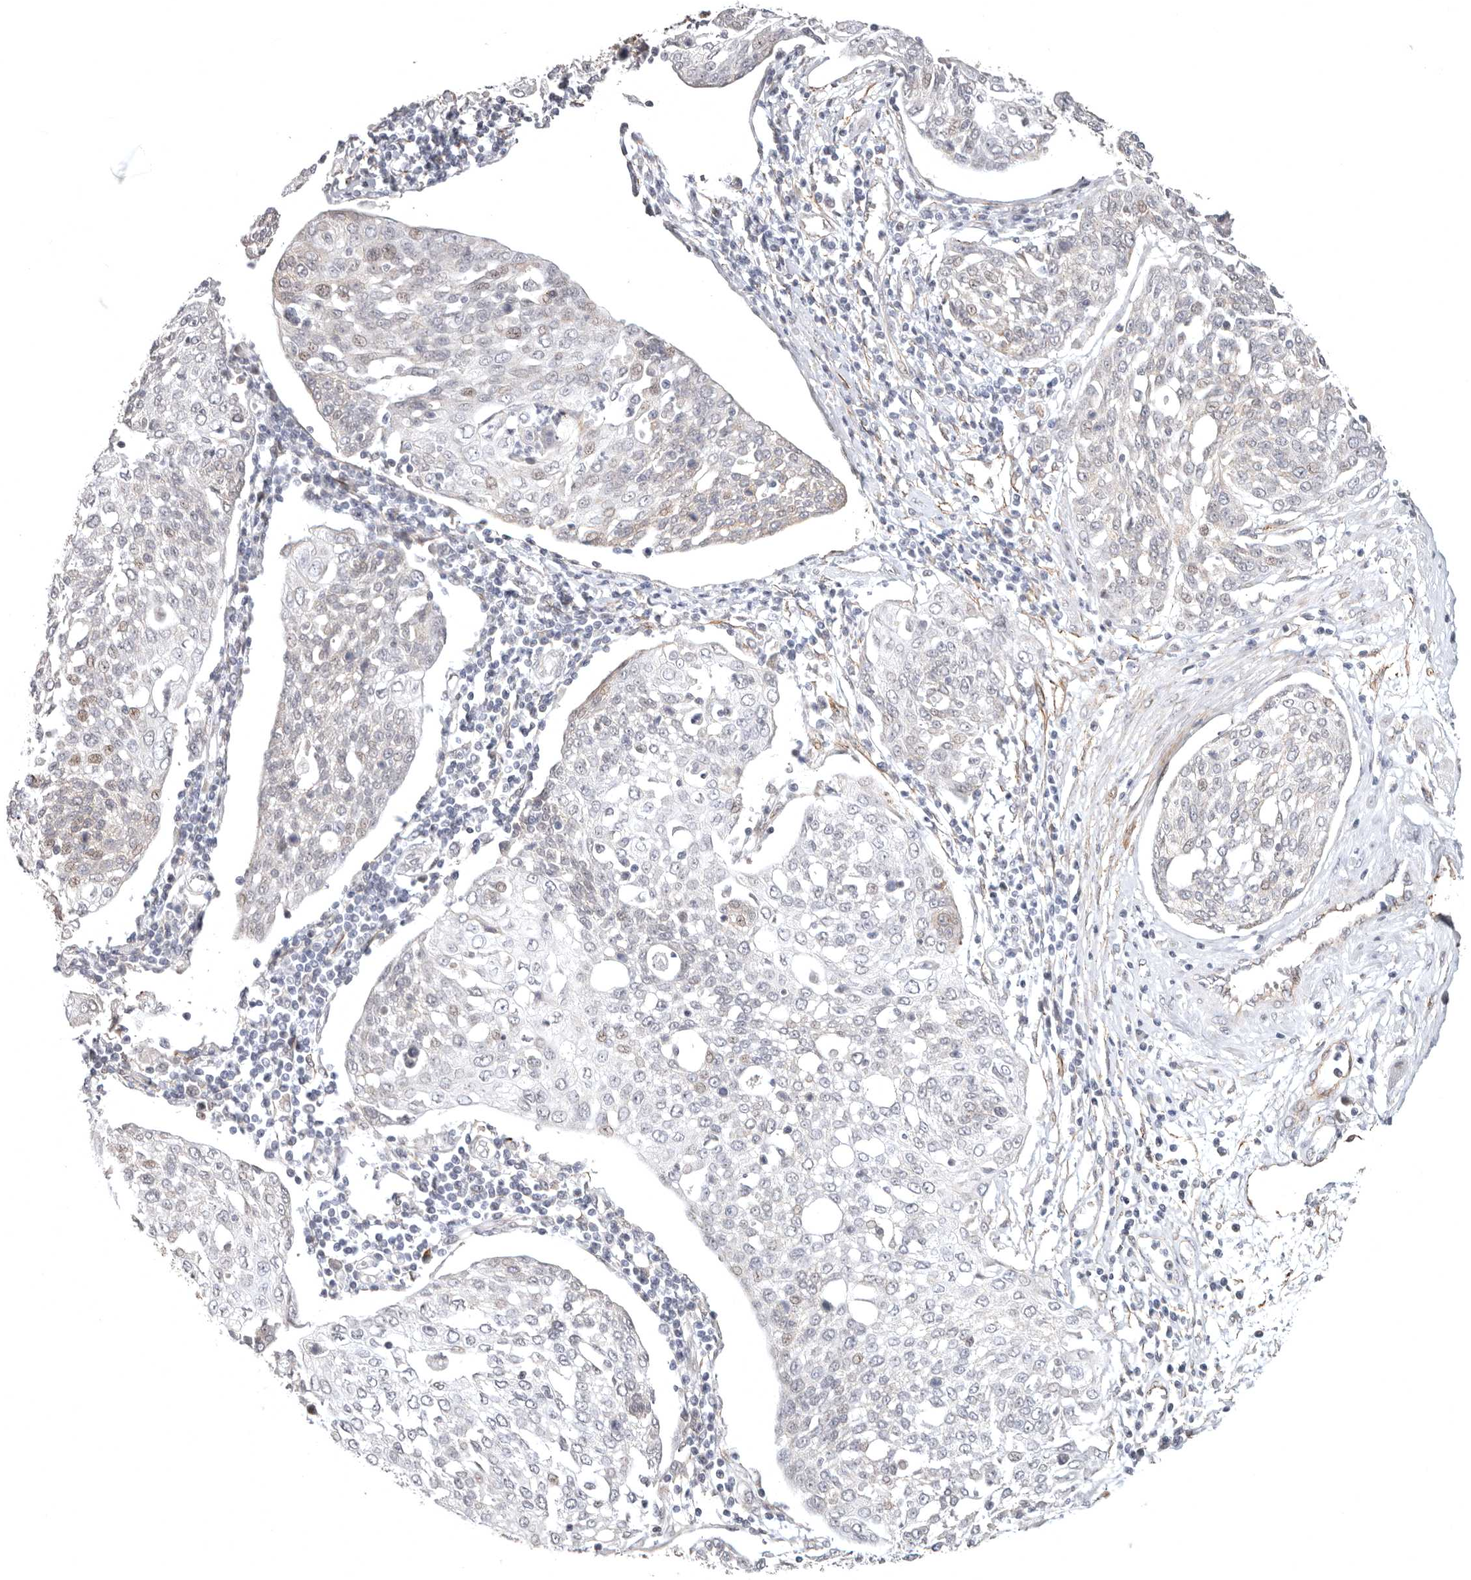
{"staining": {"intensity": "negative", "quantity": "none", "location": "none"}, "tissue": "cervical cancer", "cell_type": "Tumor cells", "image_type": "cancer", "snomed": [{"axis": "morphology", "description": "Squamous cell carcinoma, NOS"}, {"axis": "topography", "description": "Cervix"}], "caption": "DAB immunohistochemical staining of cervical cancer demonstrates no significant positivity in tumor cells.", "gene": "SZT2", "patient": {"sex": "female", "age": 34}}